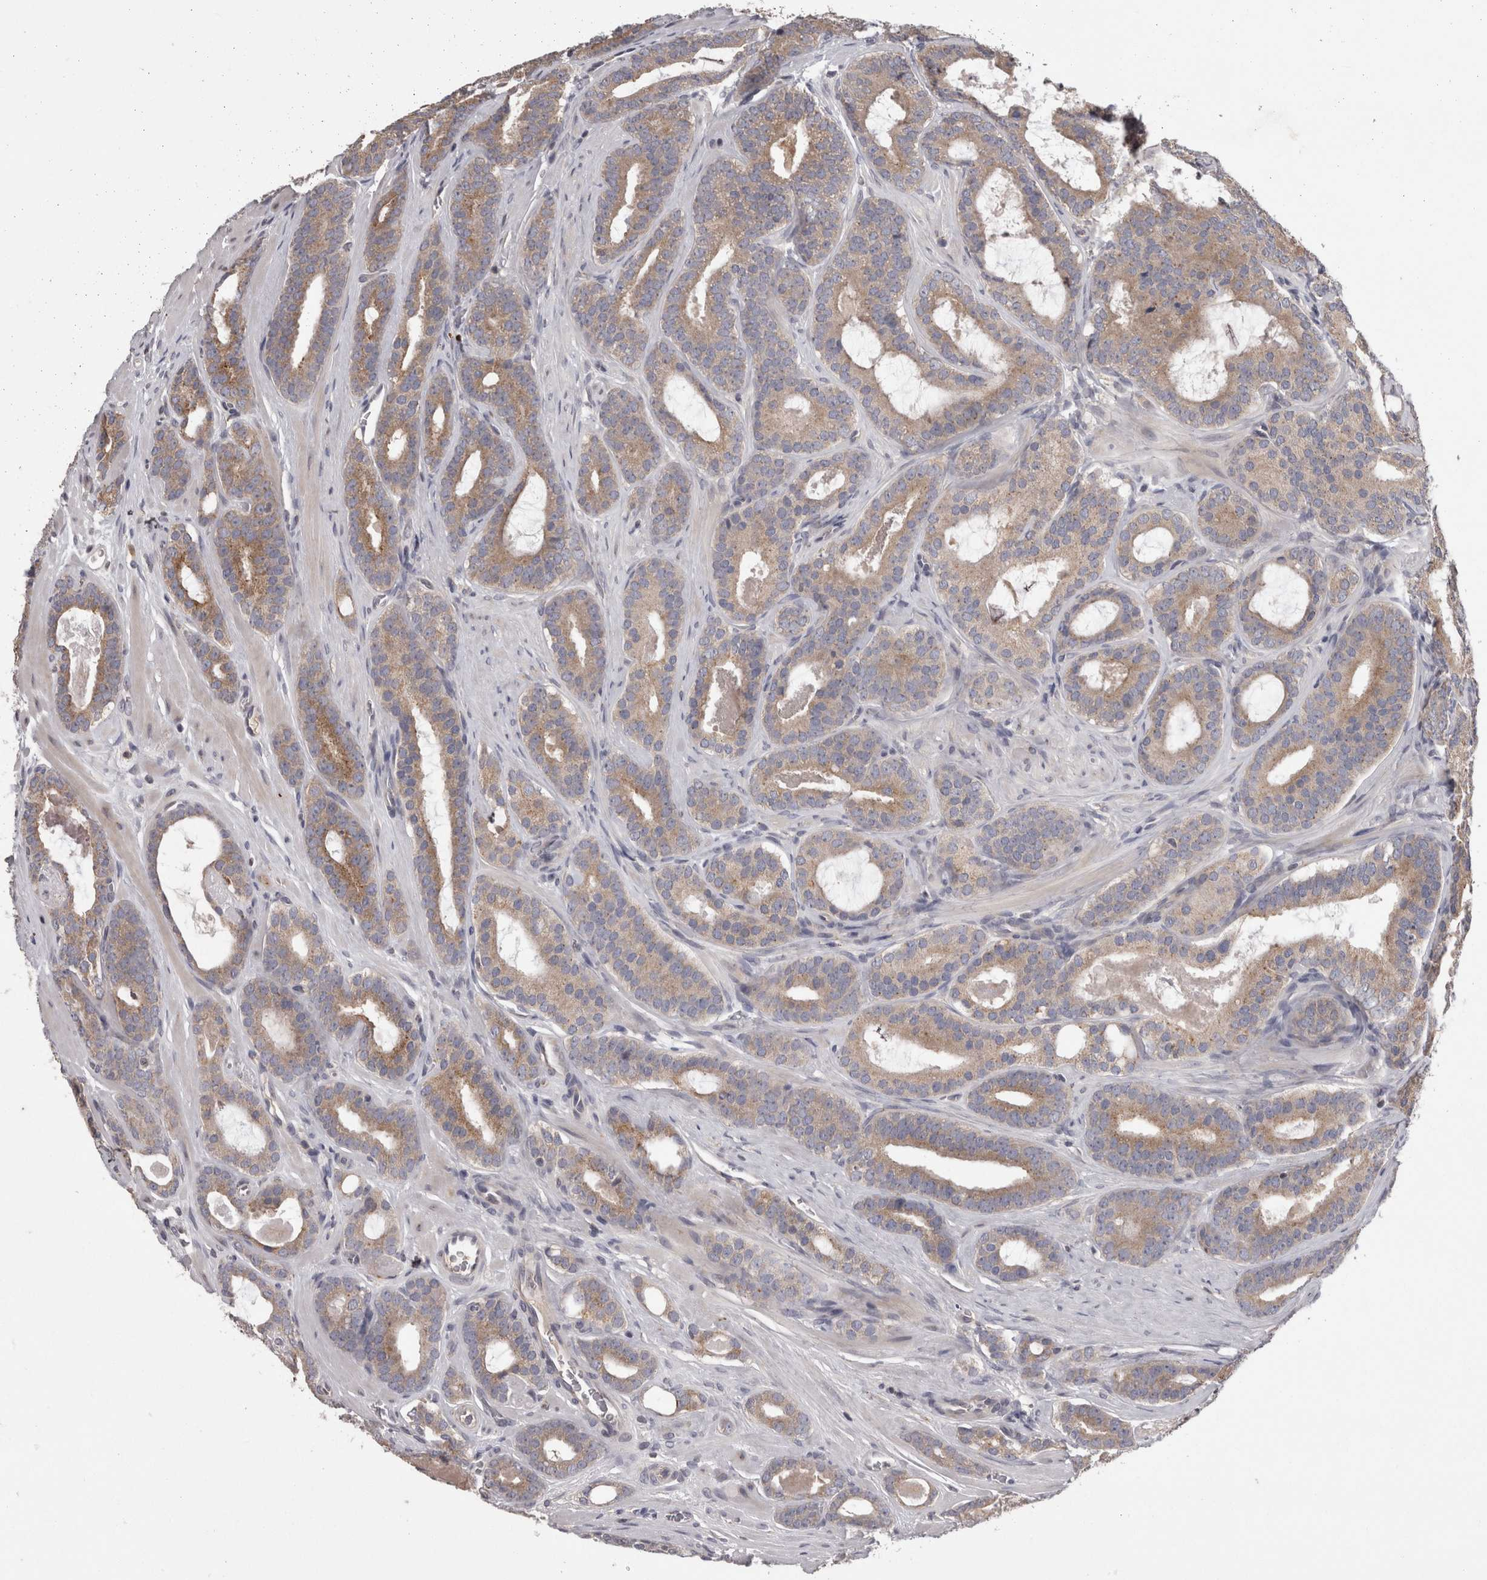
{"staining": {"intensity": "moderate", "quantity": "25%-75%", "location": "cytoplasmic/membranous"}, "tissue": "prostate cancer", "cell_type": "Tumor cells", "image_type": "cancer", "snomed": [{"axis": "morphology", "description": "Adenocarcinoma, High grade"}, {"axis": "topography", "description": "Prostate"}], "caption": "Tumor cells demonstrate moderate cytoplasmic/membranous positivity in approximately 25%-75% of cells in high-grade adenocarcinoma (prostate).", "gene": "PCM1", "patient": {"sex": "male", "age": 60}}